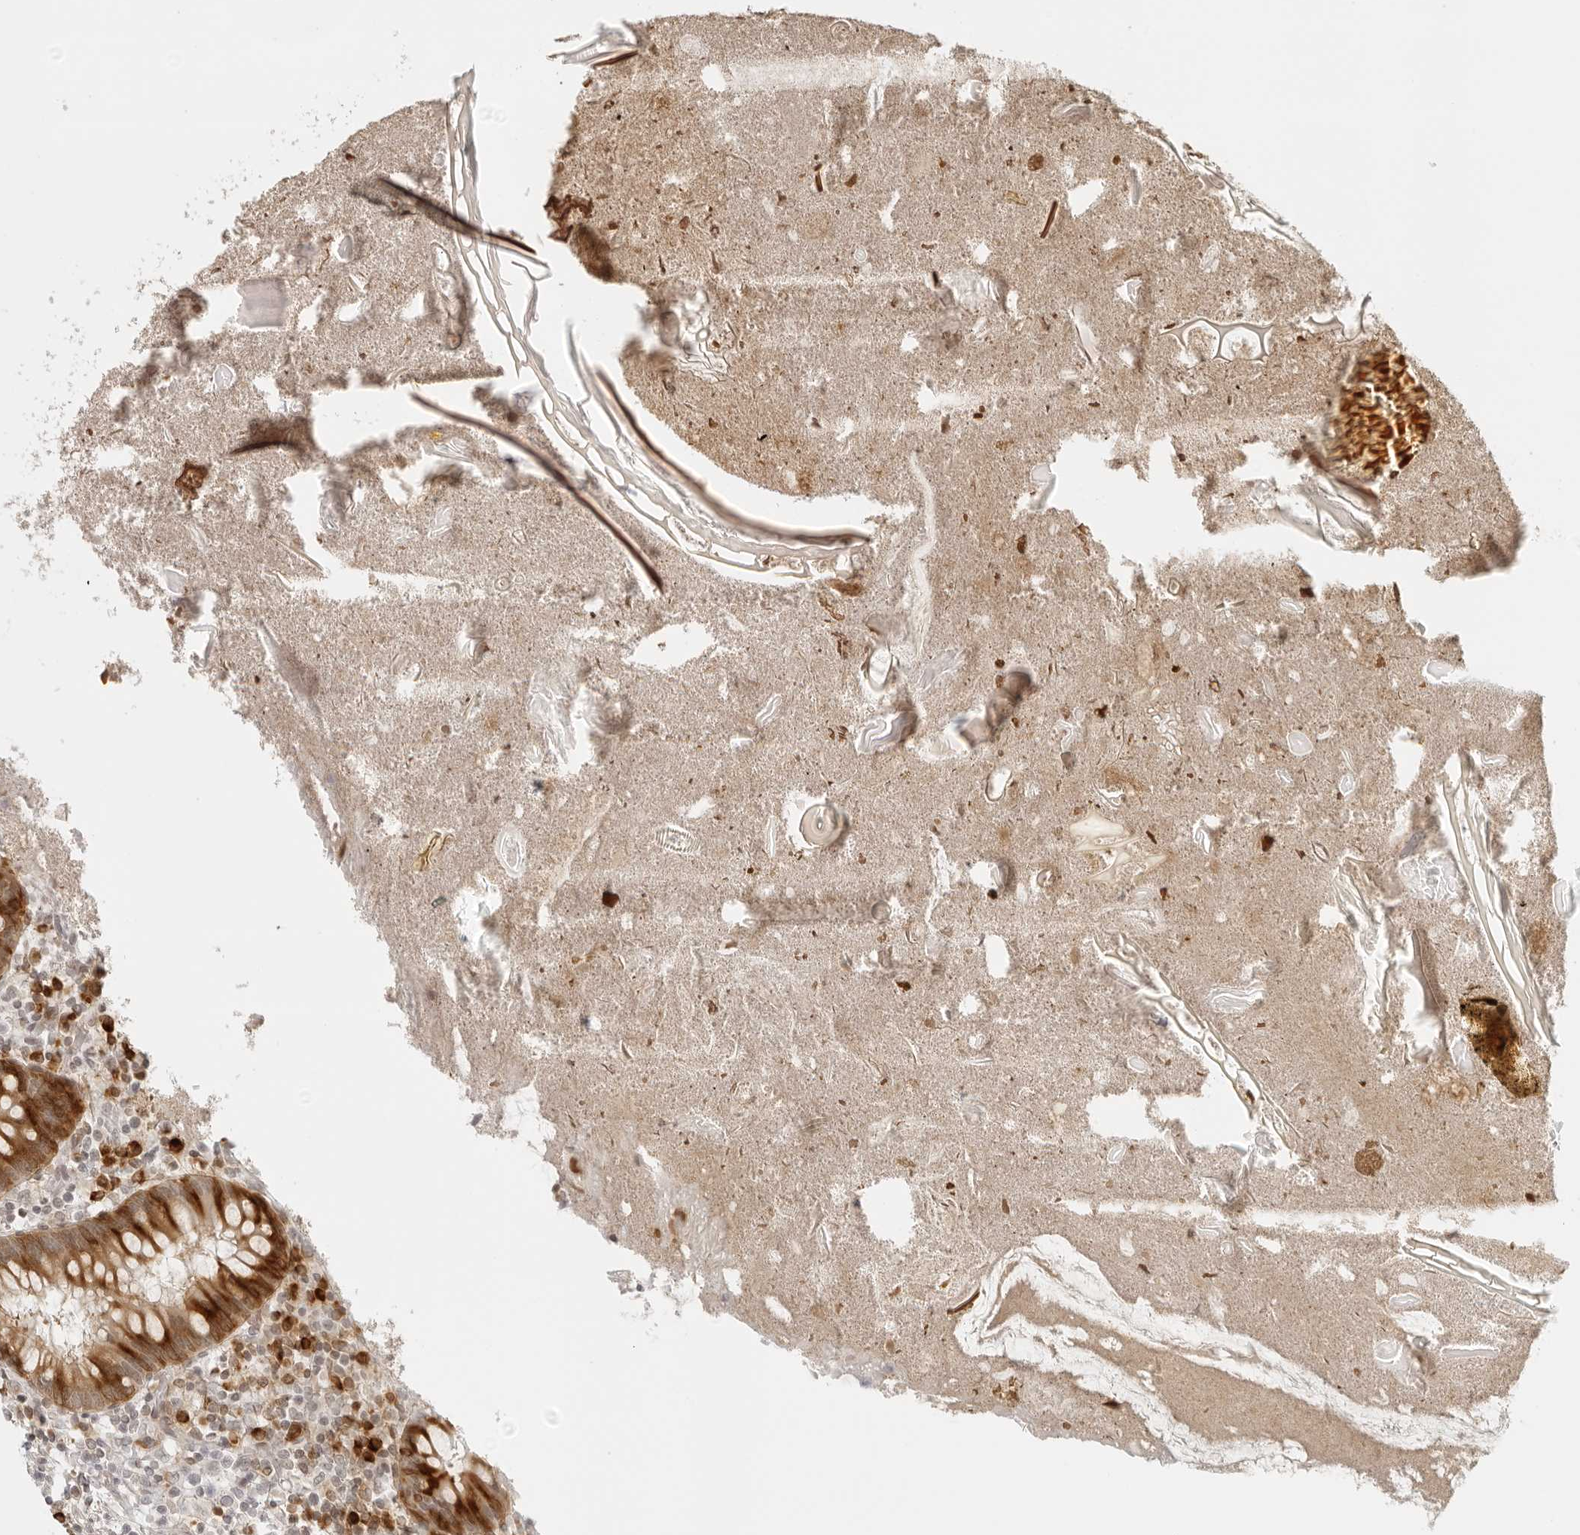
{"staining": {"intensity": "strong", "quantity": ">75%", "location": "cytoplasmic/membranous"}, "tissue": "appendix", "cell_type": "Glandular cells", "image_type": "normal", "snomed": [{"axis": "morphology", "description": "Normal tissue, NOS"}, {"axis": "topography", "description": "Appendix"}], "caption": "Strong cytoplasmic/membranous protein expression is appreciated in about >75% of glandular cells in appendix. The protein is stained brown, and the nuclei are stained in blue (DAB (3,3'-diaminobenzidine) IHC with brightfield microscopy, high magnification).", "gene": "EIF4G1", "patient": {"sex": "female", "age": 17}}